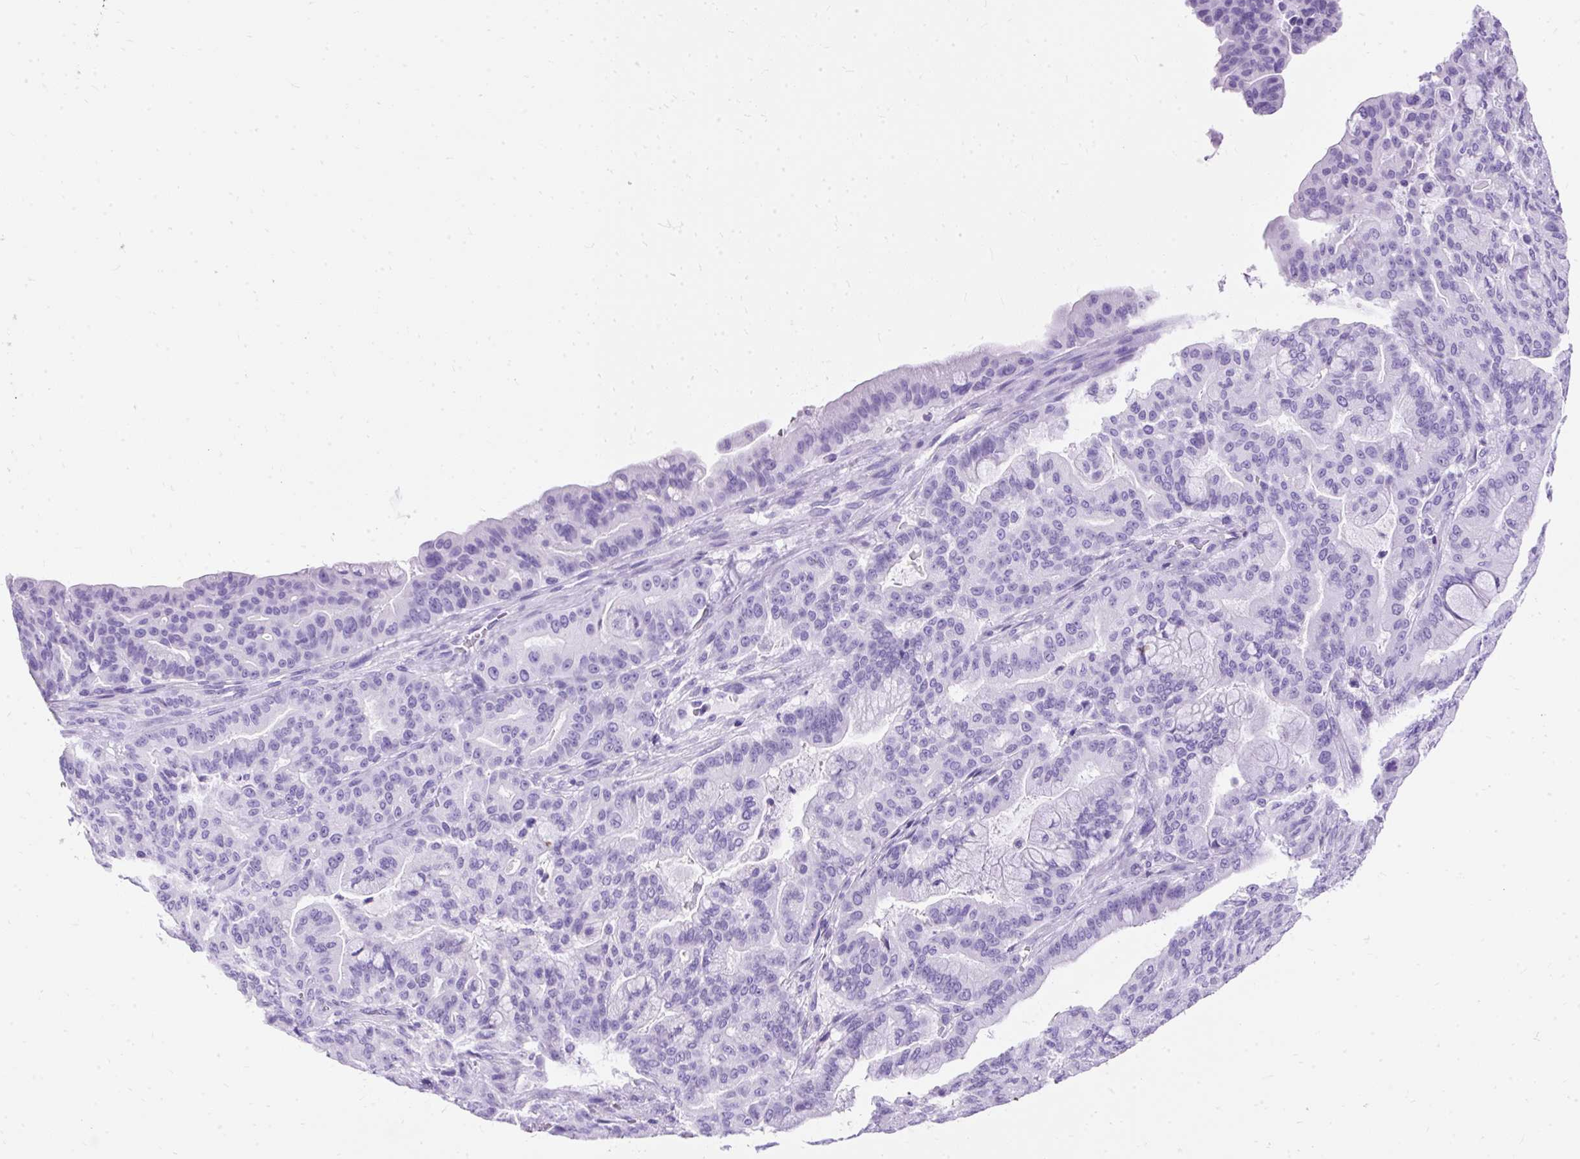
{"staining": {"intensity": "negative", "quantity": "none", "location": "none"}, "tissue": "pancreatic cancer", "cell_type": "Tumor cells", "image_type": "cancer", "snomed": [{"axis": "morphology", "description": "Adenocarcinoma, NOS"}, {"axis": "topography", "description": "Pancreas"}], "caption": "Immunohistochemistry micrograph of adenocarcinoma (pancreatic) stained for a protein (brown), which shows no staining in tumor cells. The staining was performed using DAB to visualize the protein expression in brown, while the nuclei were stained in blue with hematoxylin (Magnification: 20x).", "gene": "PVALB", "patient": {"sex": "male", "age": 63}}